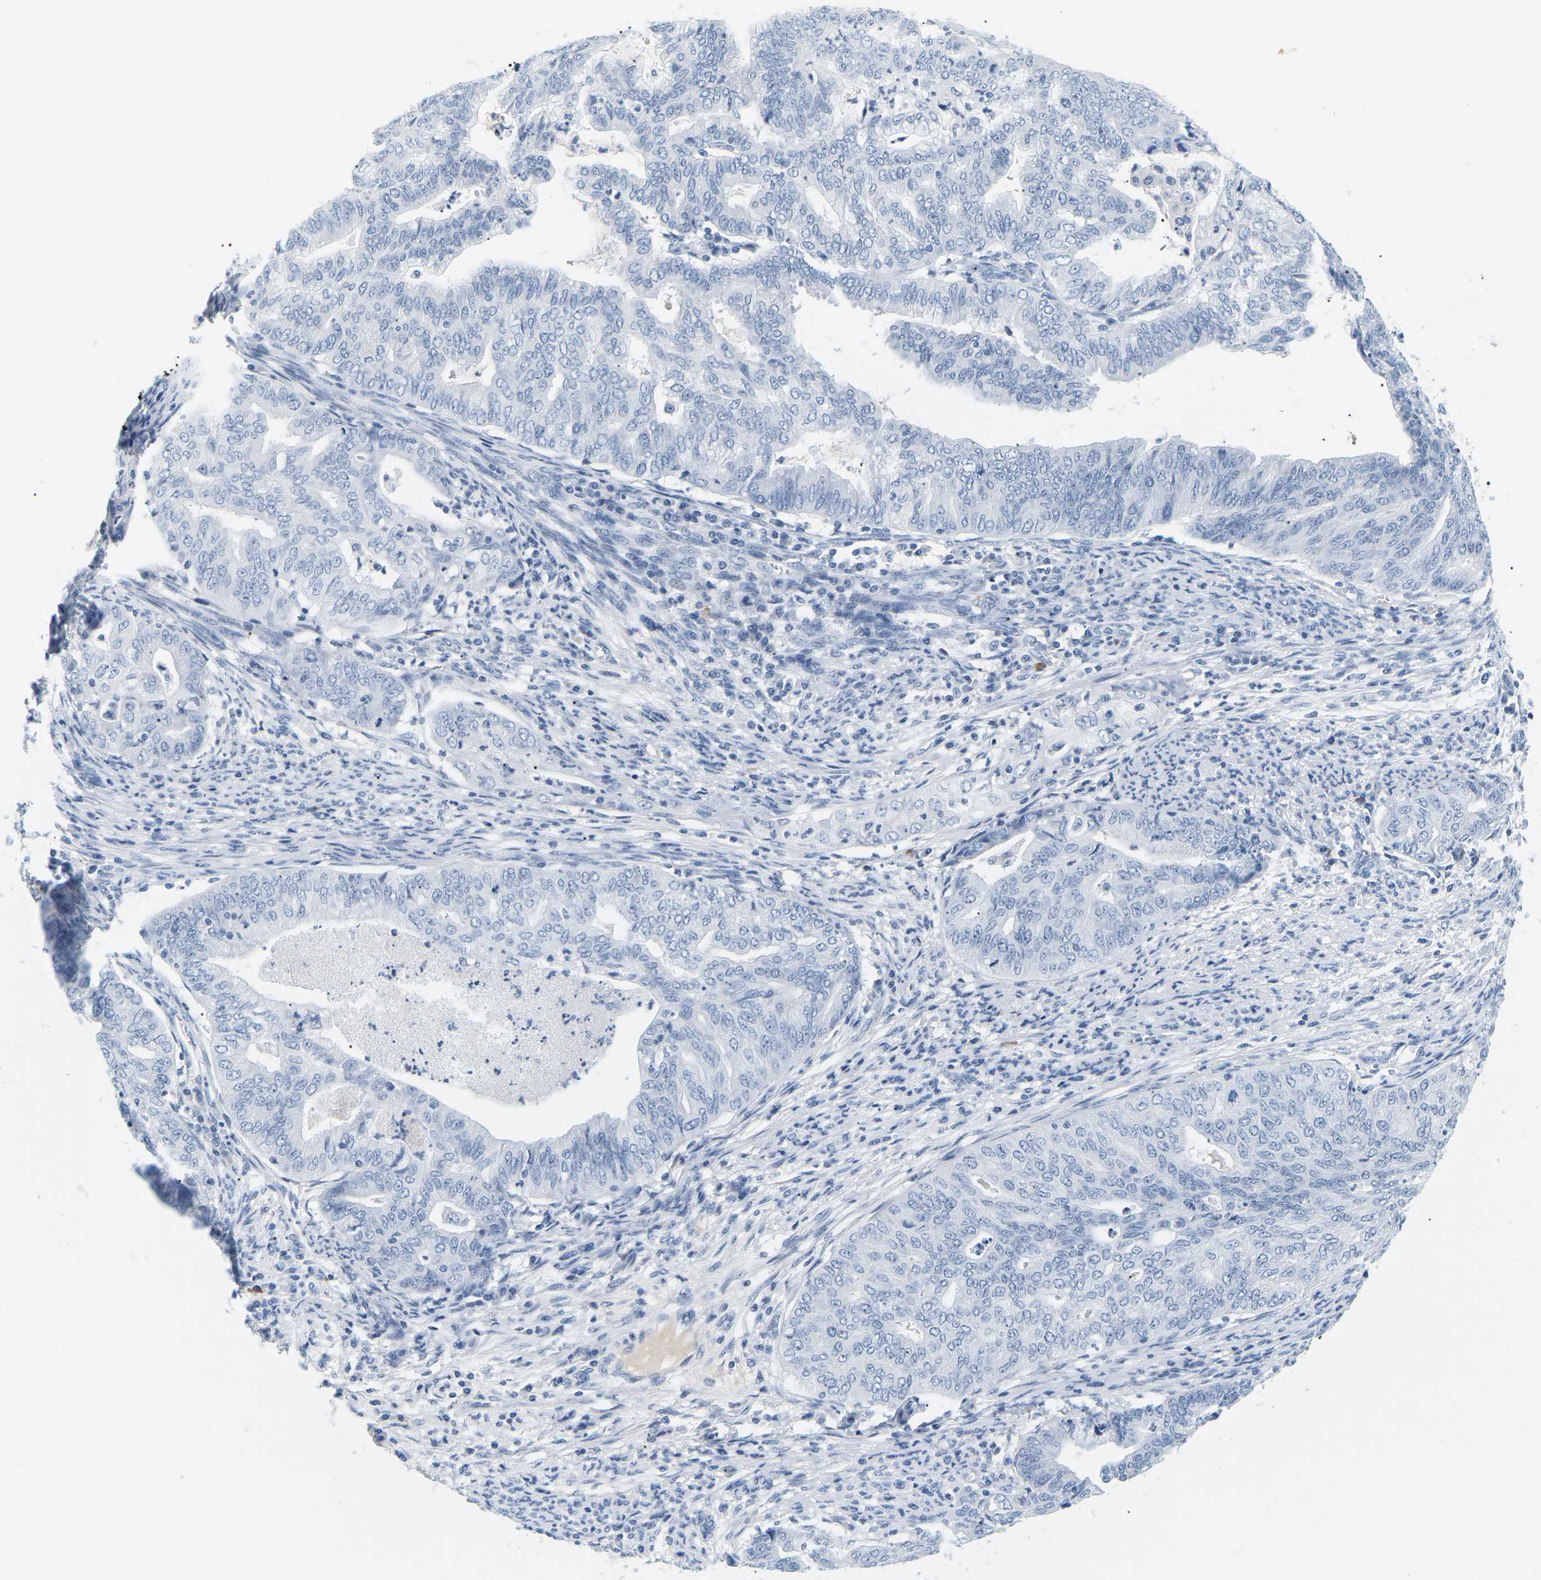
{"staining": {"intensity": "negative", "quantity": "none", "location": "none"}, "tissue": "endometrial cancer", "cell_type": "Tumor cells", "image_type": "cancer", "snomed": [{"axis": "morphology", "description": "Adenocarcinoma, NOS"}, {"axis": "topography", "description": "Endometrium"}], "caption": "The immunohistochemistry (IHC) micrograph has no significant staining in tumor cells of endometrial cancer tissue. The staining is performed using DAB (3,3'-diaminobenzidine) brown chromogen with nuclei counter-stained in using hematoxylin.", "gene": "APOB", "patient": {"sex": "female", "age": 79}}